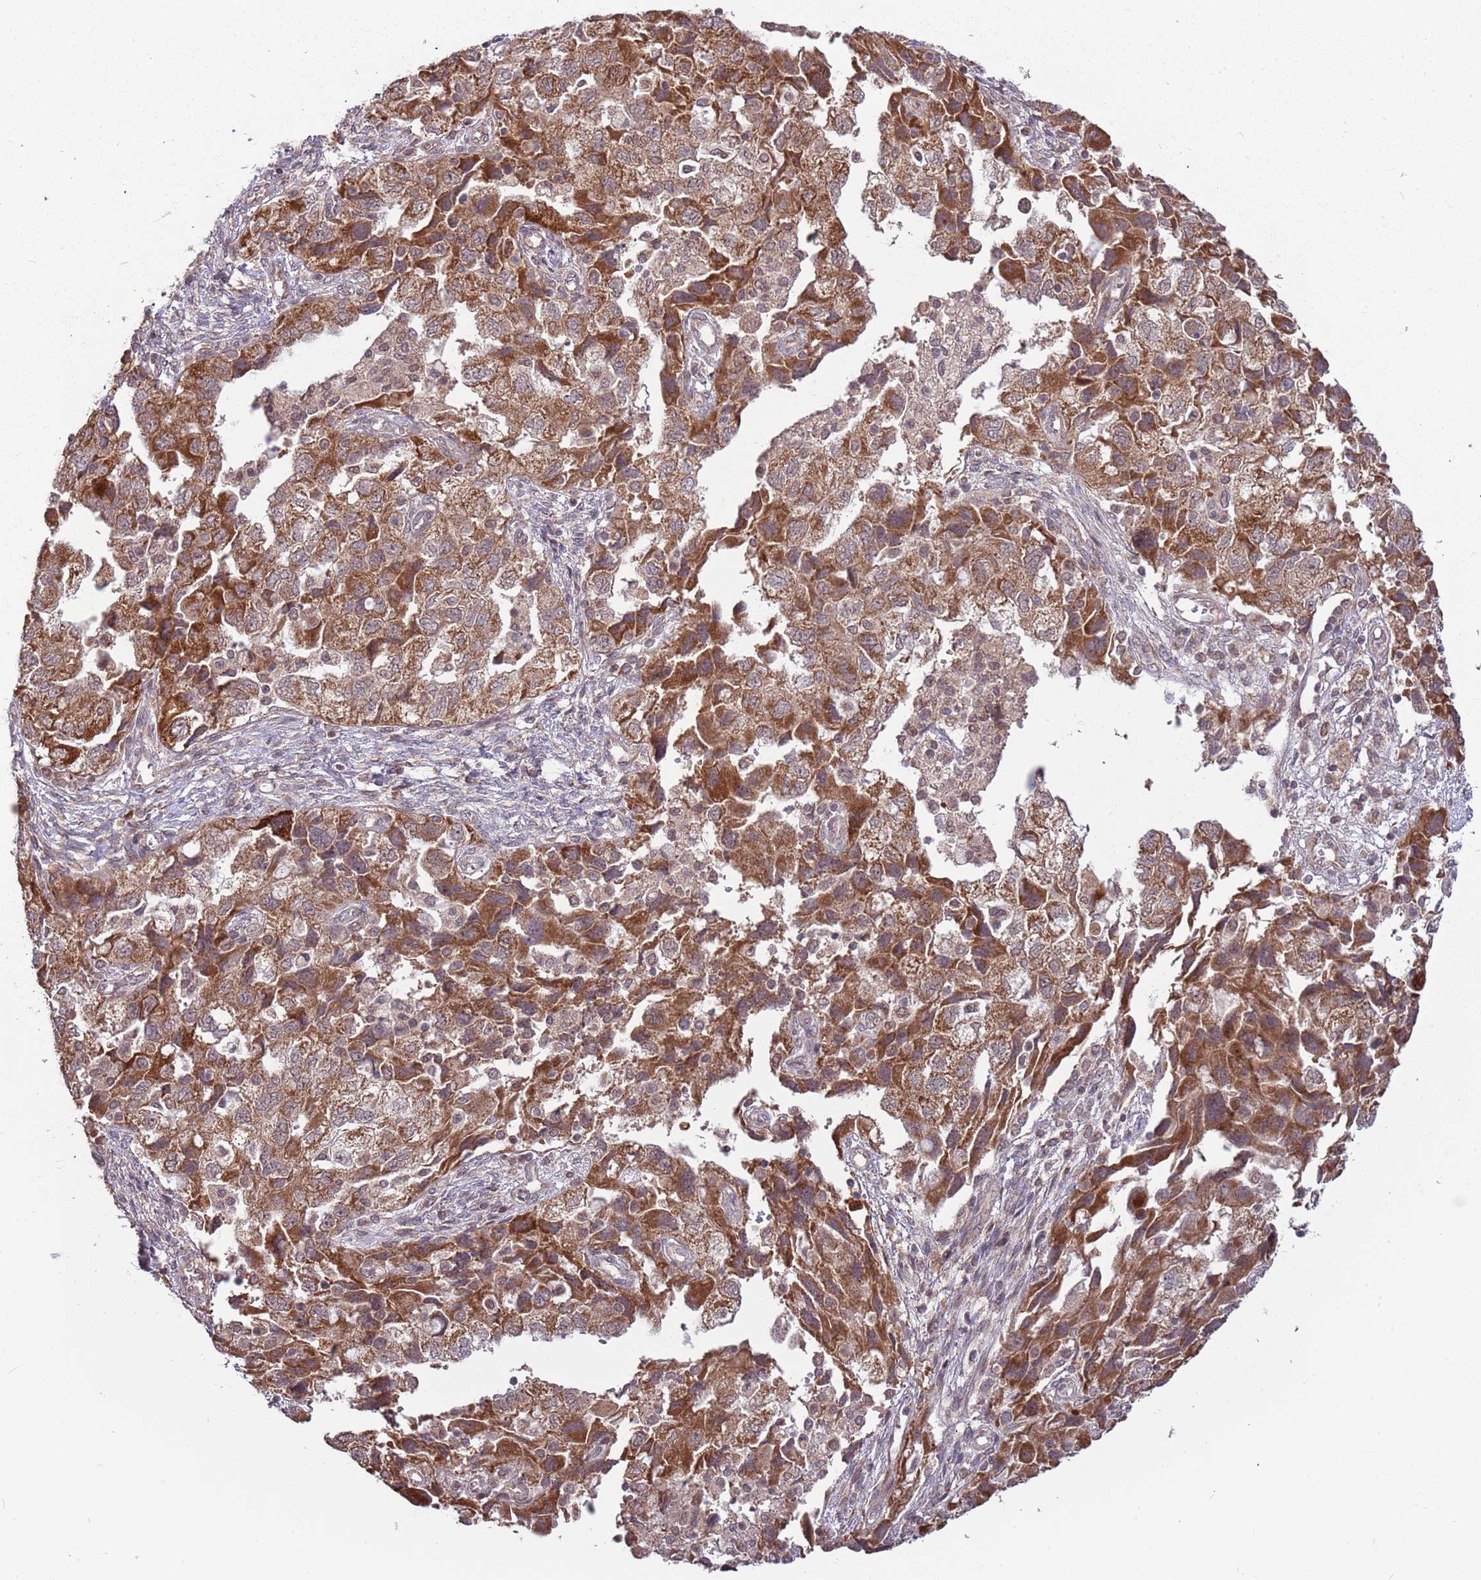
{"staining": {"intensity": "moderate", "quantity": ">75%", "location": "cytoplasmic/membranous"}, "tissue": "ovarian cancer", "cell_type": "Tumor cells", "image_type": "cancer", "snomed": [{"axis": "morphology", "description": "Carcinoma, NOS"}, {"axis": "morphology", "description": "Cystadenocarcinoma, serous, NOS"}, {"axis": "topography", "description": "Ovary"}], "caption": "The histopathology image shows immunohistochemical staining of carcinoma (ovarian). There is moderate cytoplasmic/membranous staining is appreciated in about >75% of tumor cells.", "gene": "RNF181", "patient": {"sex": "female", "age": 69}}